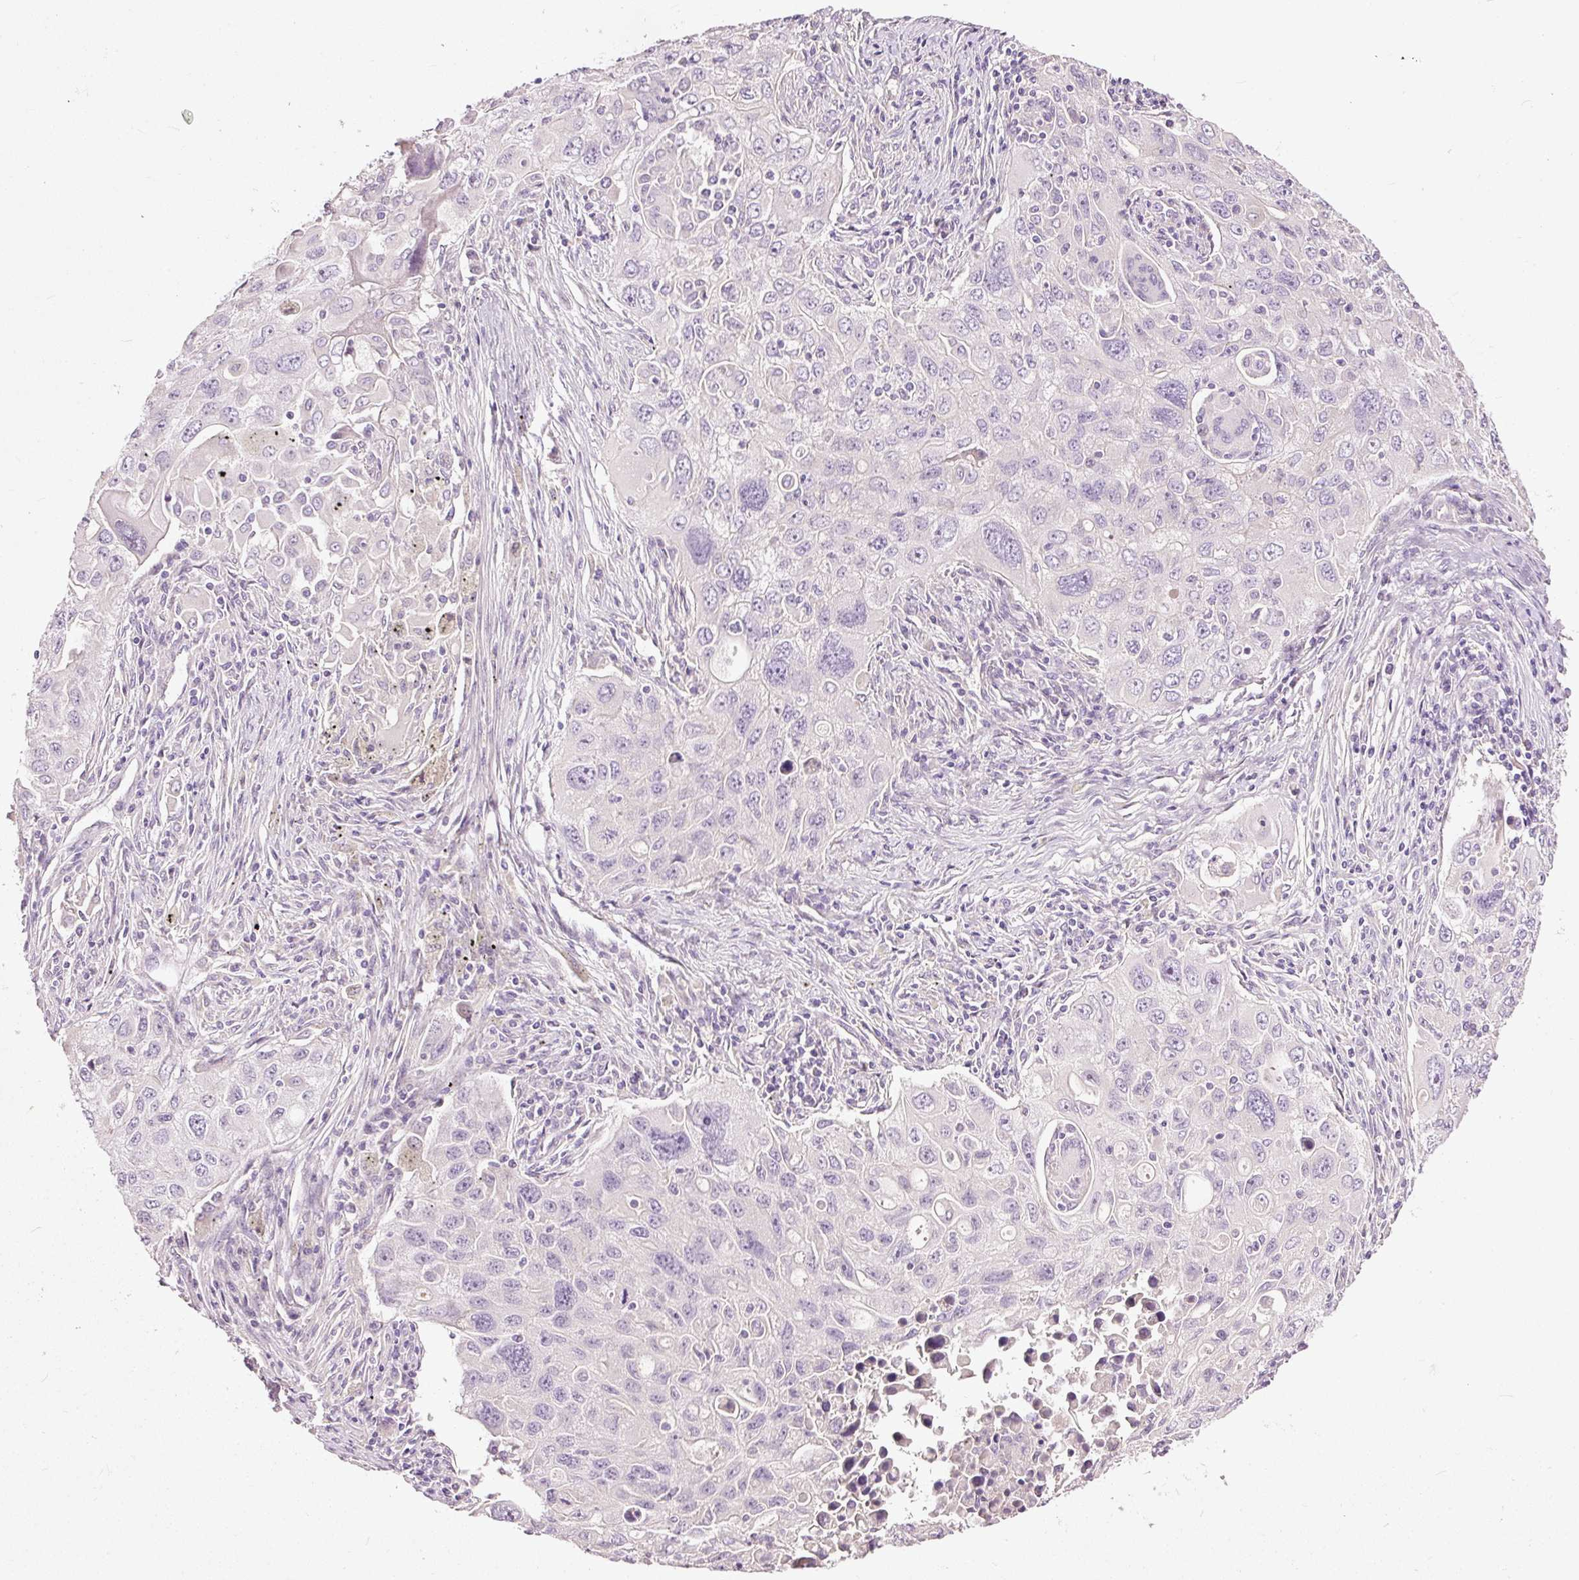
{"staining": {"intensity": "negative", "quantity": "none", "location": "none"}, "tissue": "lung cancer", "cell_type": "Tumor cells", "image_type": "cancer", "snomed": [{"axis": "morphology", "description": "Adenocarcinoma, NOS"}, {"axis": "morphology", "description": "Adenocarcinoma, metastatic, NOS"}, {"axis": "topography", "description": "Lymph node"}, {"axis": "topography", "description": "Lung"}], "caption": "Lung cancer (adenocarcinoma) was stained to show a protein in brown. There is no significant positivity in tumor cells. (Brightfield microscopy of DAB (3,3'-diaminobenzidine) immunohistochemistry (IHC) at high magnification).", "gene": "FCRL4", "patient": {"sex": "female", "age": 42}}